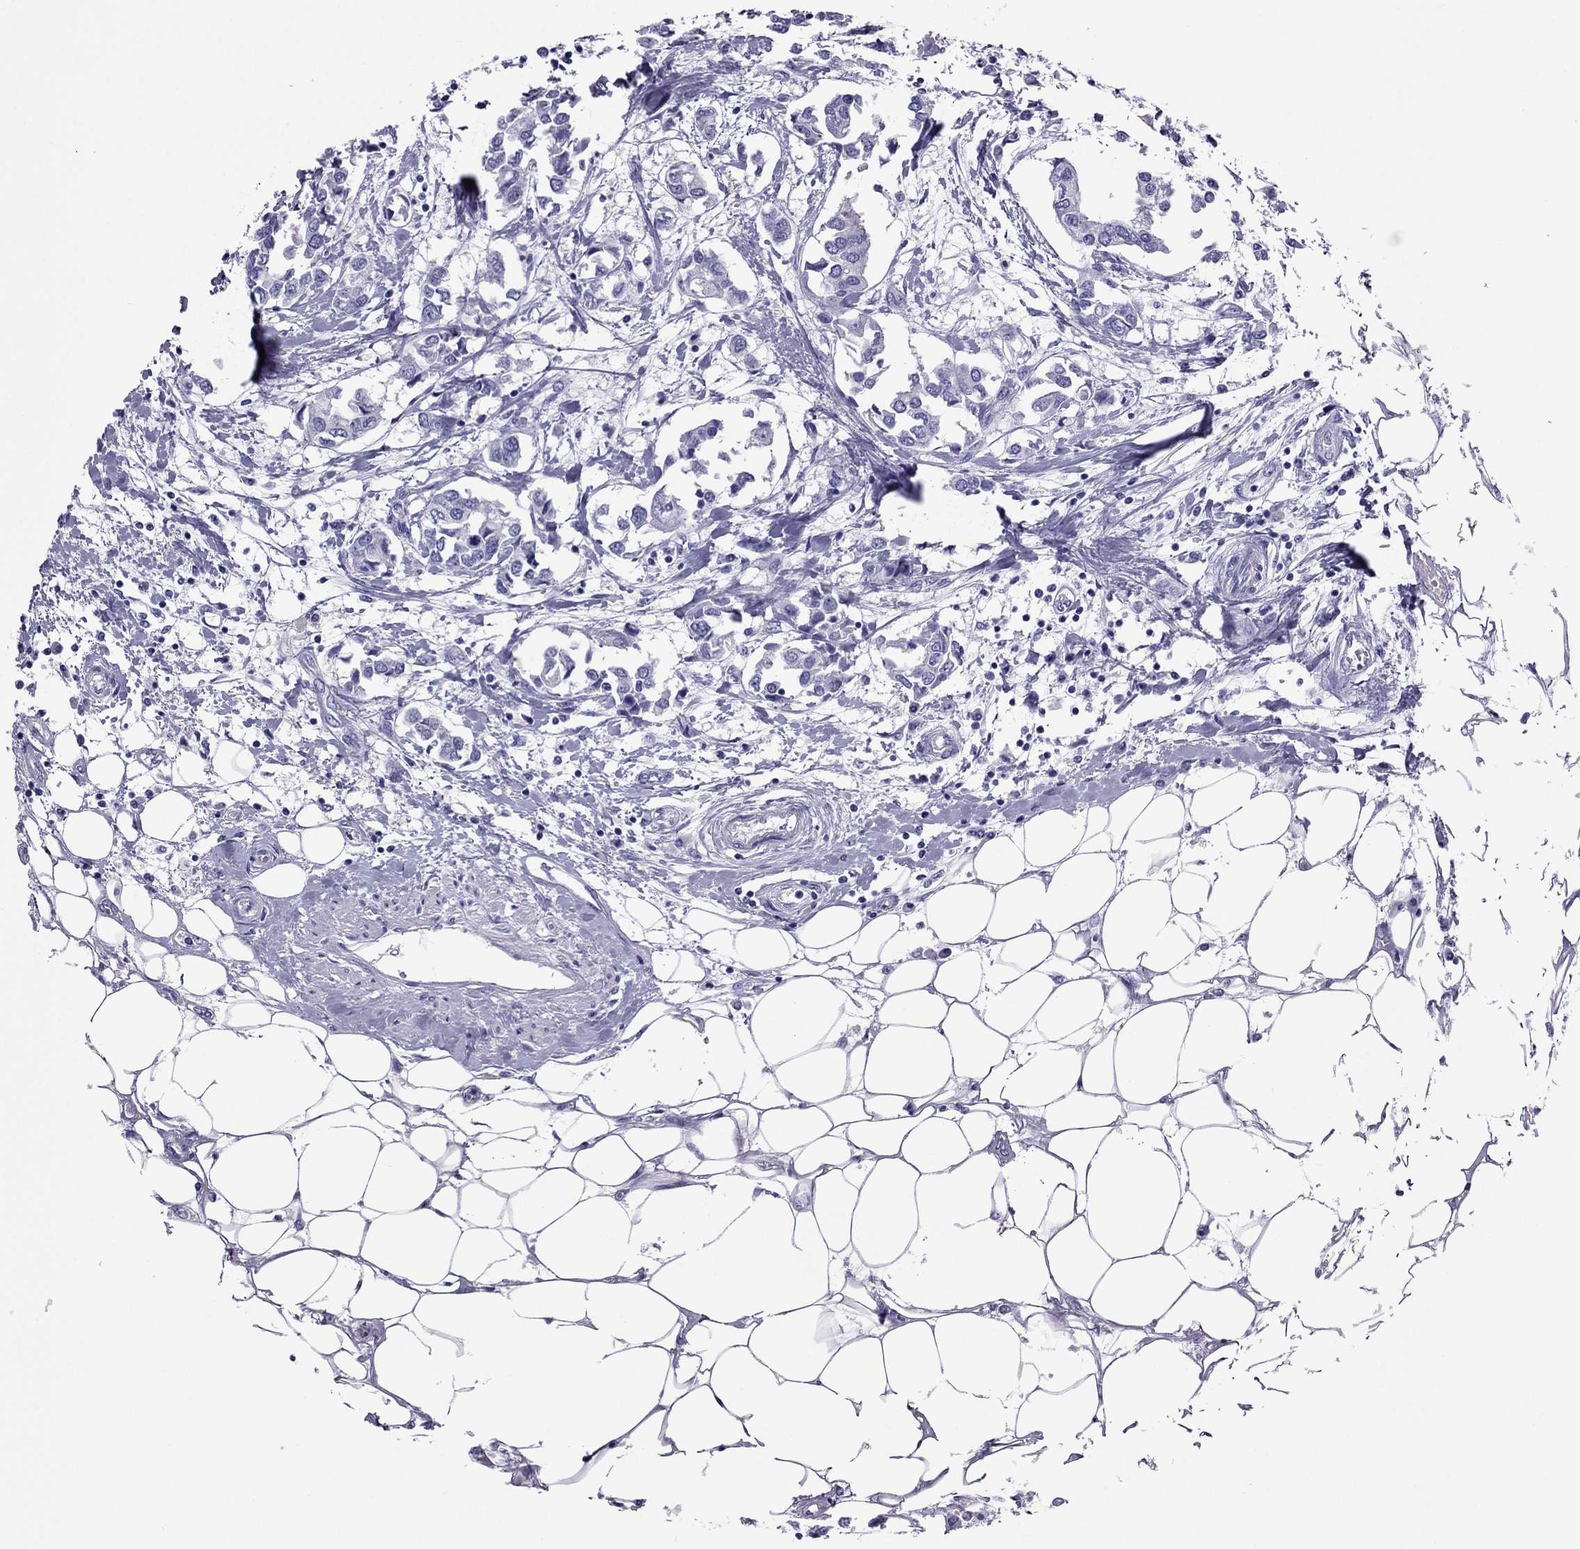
{"staining": {"intensity": "negative", "quantity": "none", "location": "none"}, "tissue": "breast cancer", "cell_type": "Tumor cells", "image_type": "cancer", "snomed": [{"axis": "morphology", "description": "Duct carcinoma"}, {"axis": "topography", "description": "Breast"}], "caption": "An IHC micrograph of breast intraductal carcinoma is shown. There is no staining in tumor cells of breast intraductal carcinoma.", "gene": "MYL11", "patient": {"sex": "female", "age": 83}}